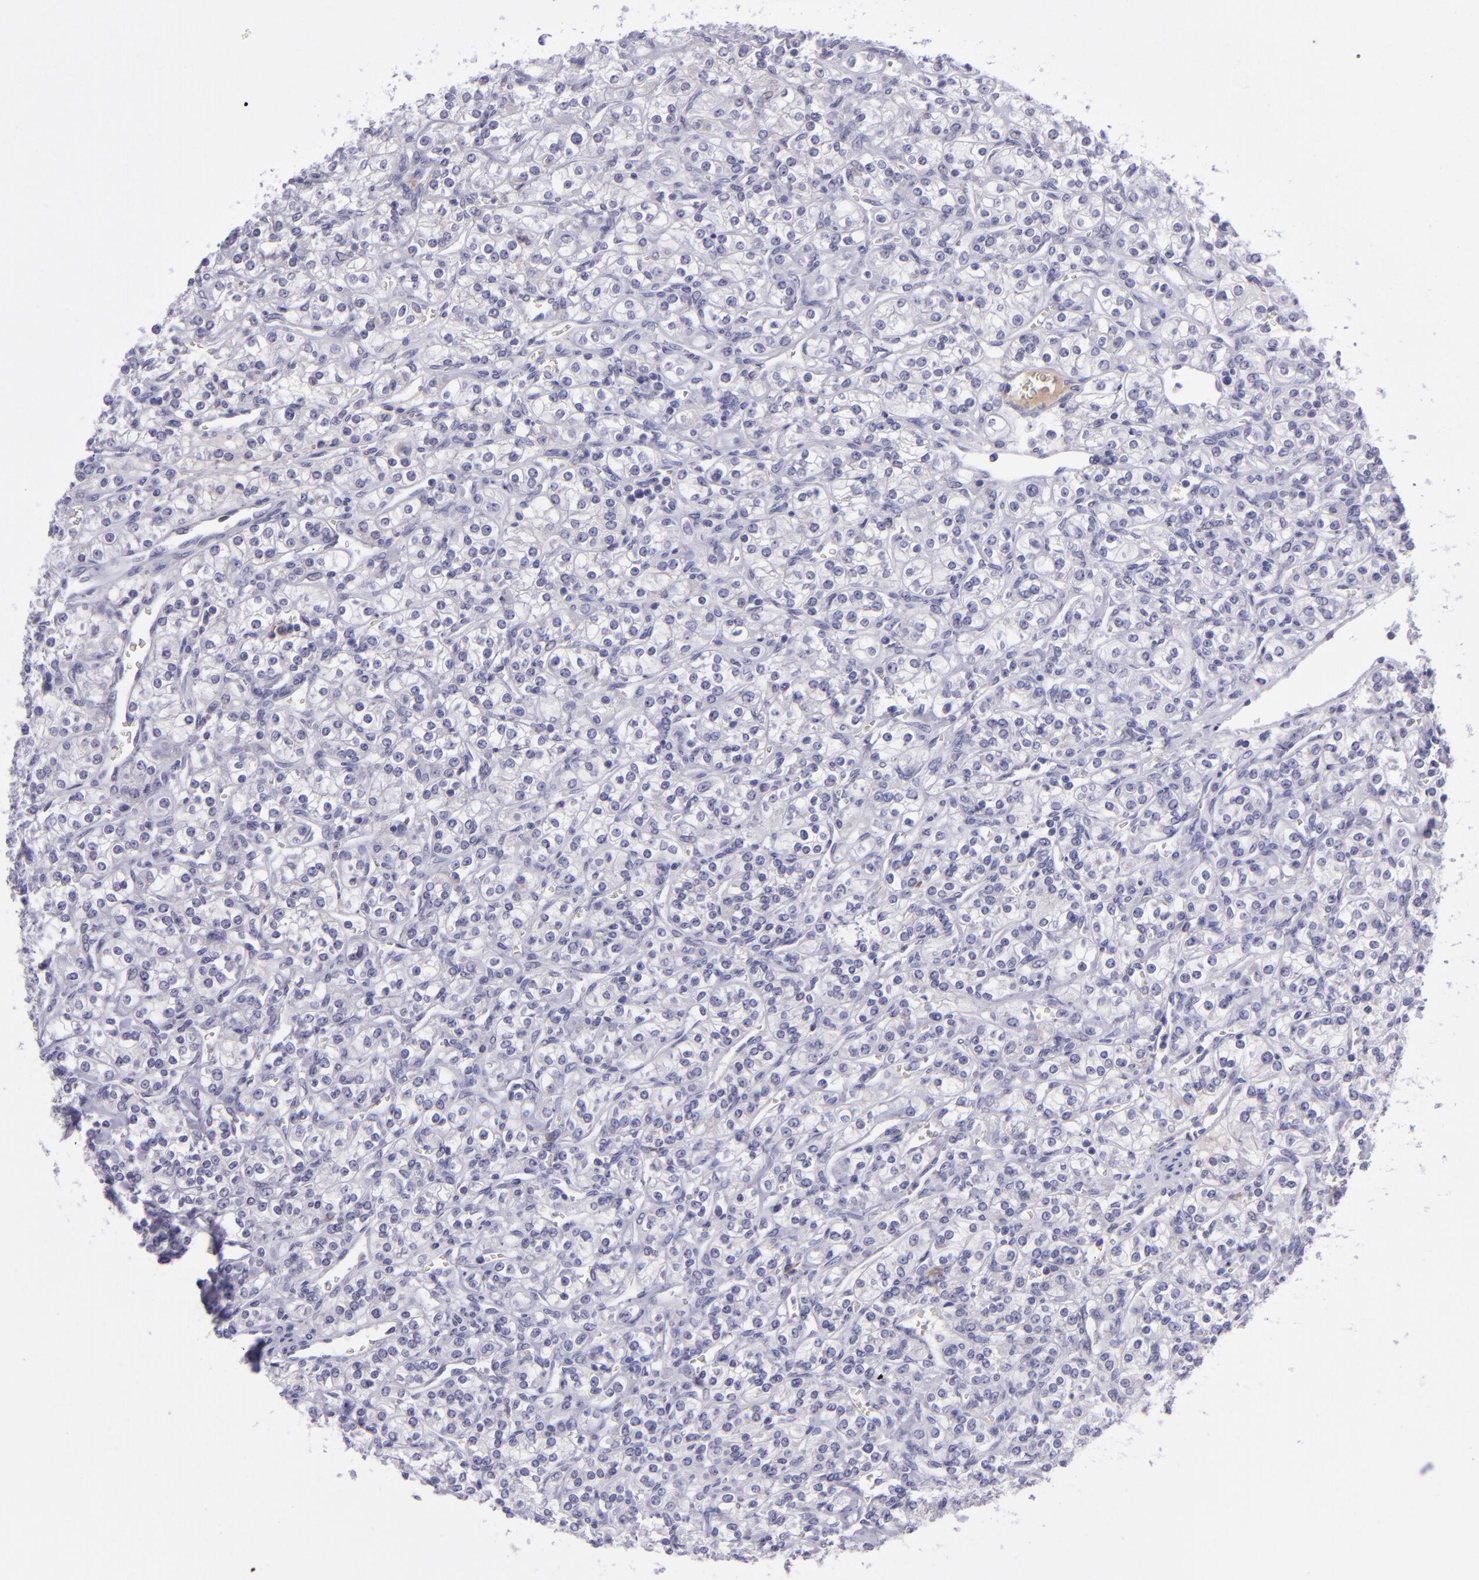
{"staining": {"intensity": "negative", "quantity": "none", "location": "none"}, "tissue": "renal cancer", "cell_type": "Tumor cells", "image_type": "cancer", "snomed": [{"axis": "morphology", "description": "Adenocarcinoma, NOS"}, {"axis": "topography", "description": "Kidney"}], "caption": "Human adenocarcinoma (renal) stained for a protein using immunohistochemistry demonstrates no positivity in tumor cells.", "gene": "POU2F2", "patient": {"sex": "male", "age": 77}}